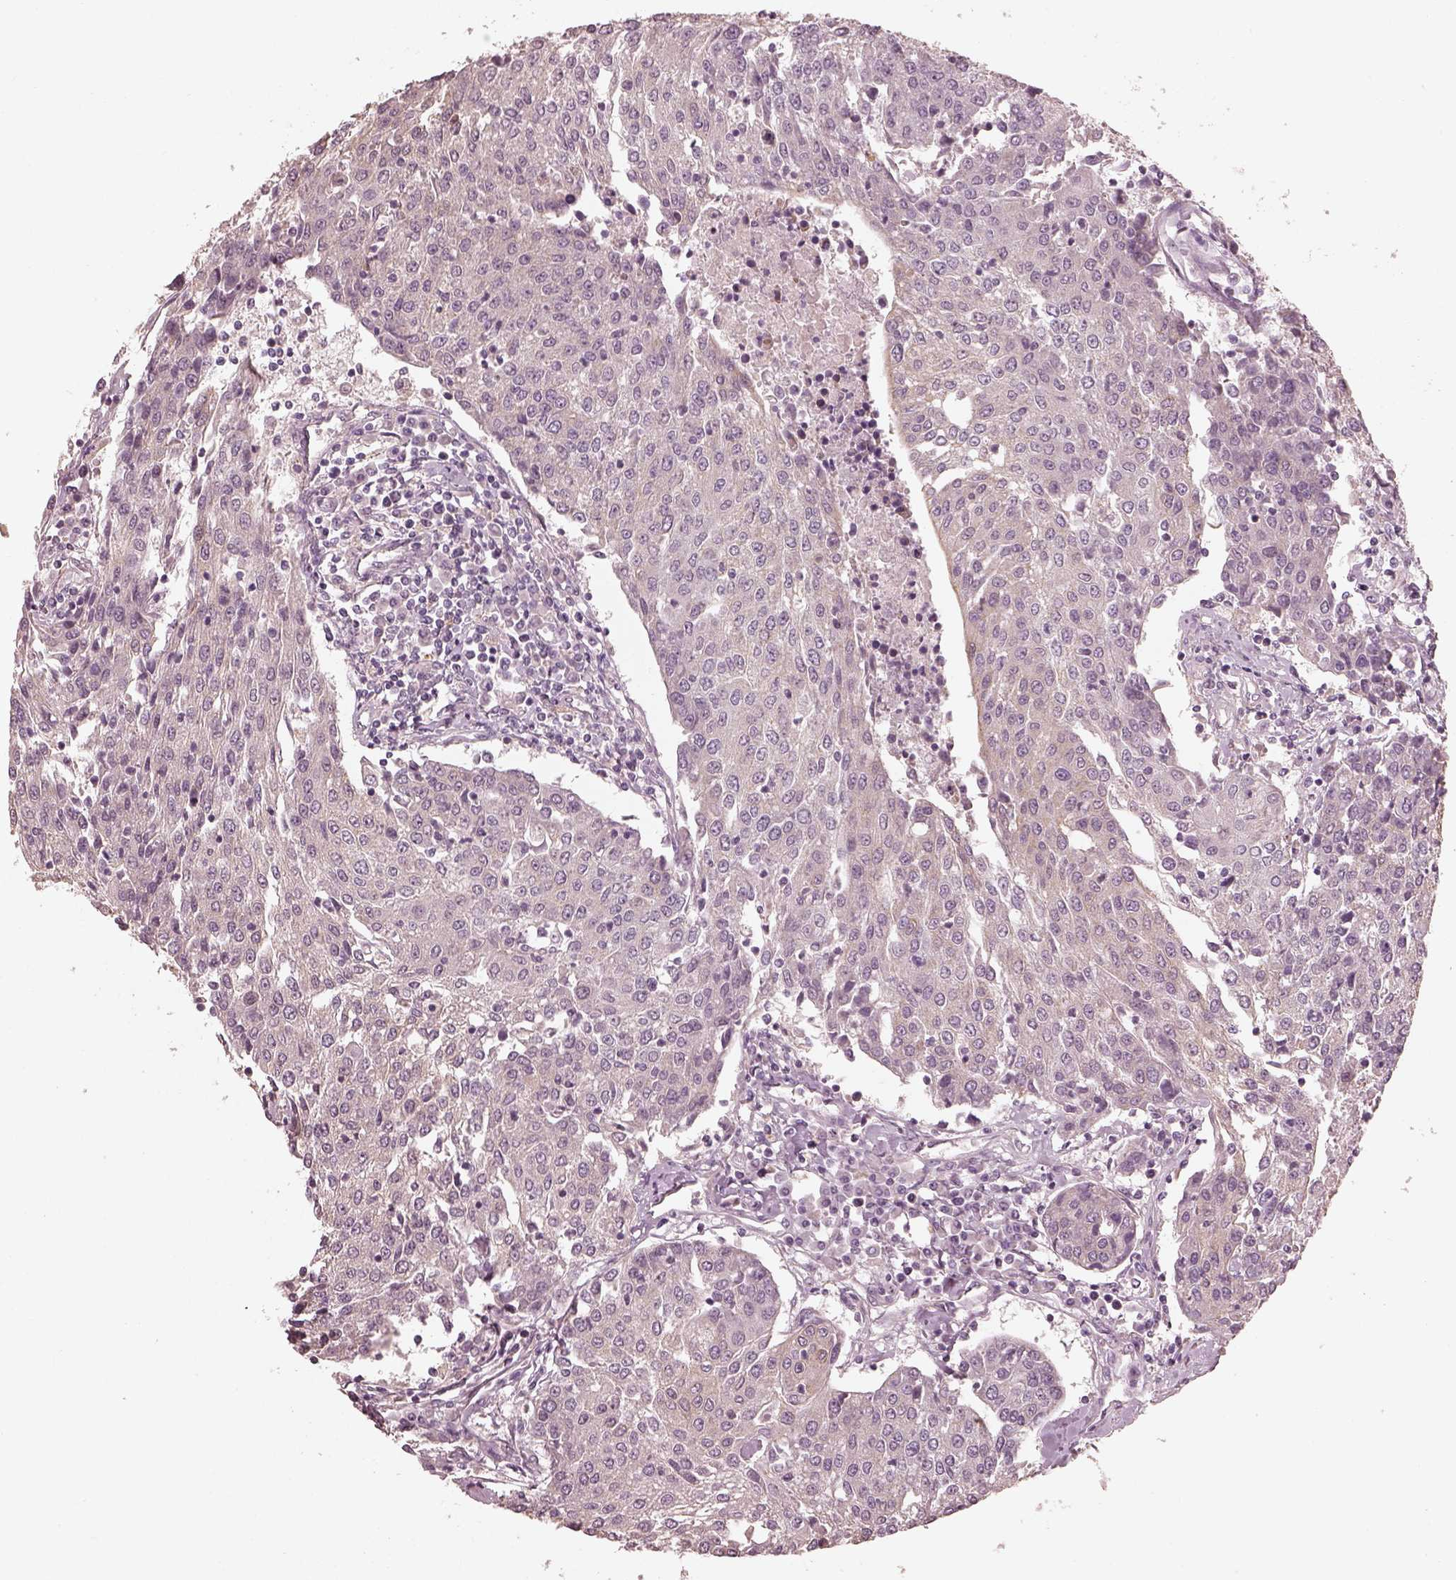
{"staining": {"intensity": "negative", "quantity": "none", "location": "none"}, "tissue": "urothelial cancer", "cell_type": "Tumor cells", "image_type": "cancer", "snomed": [{"axis": "morphology", "description": "Urothelial carcinoma, High grade"}, {"axis": "topography", "description": "Urinary bladder"}], "caption": "DAB (3,3'-diaminobenzidine) immunohistochemical staining of high-grade urothelial carcinoma exhibits no significant staining in tumor cells.", "gene": "SLC25A46", "patient": {"sex": "female", "age": 85}}